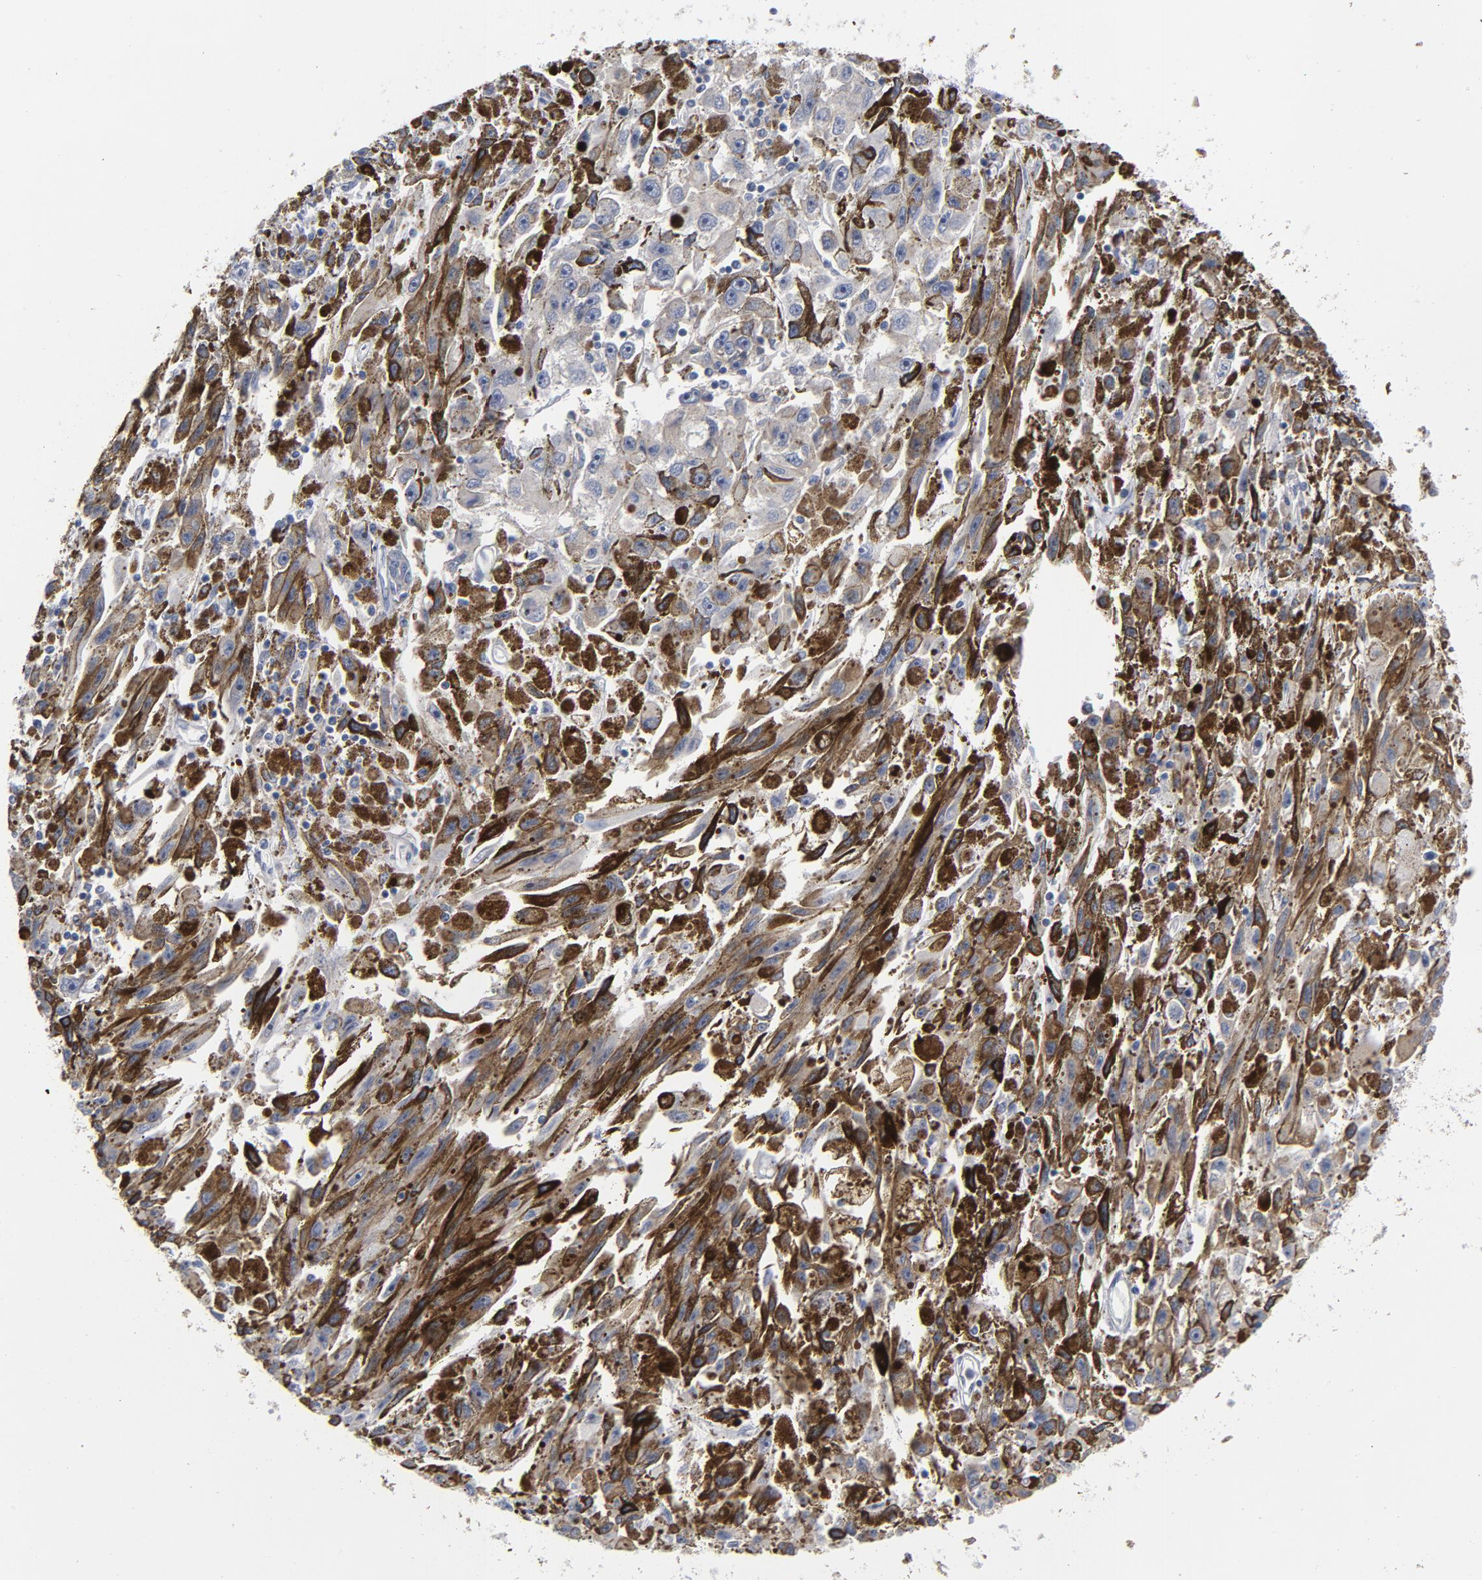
{"staining": {"intensity": "weak", "quantity": "<25%", "location": "cytoplasmic/membranous"}, "tissue": "melanoma", "cell_type": "Tumor cells", "image_type": "cancer", "snomed": [{"axis": "morphology", "description": "Malignant melanoma, NOS"}, {"axis": "topography", "description": "Skin"}], "caption": "This micrograph is of malignant melanoma stained with immunohistochemistry to label a protein in brown with the nuclei are counter-stained blue. There is no expression in tumor cells.", "gene": "CD86", "patient": {"sex": "female", "age": 104}}